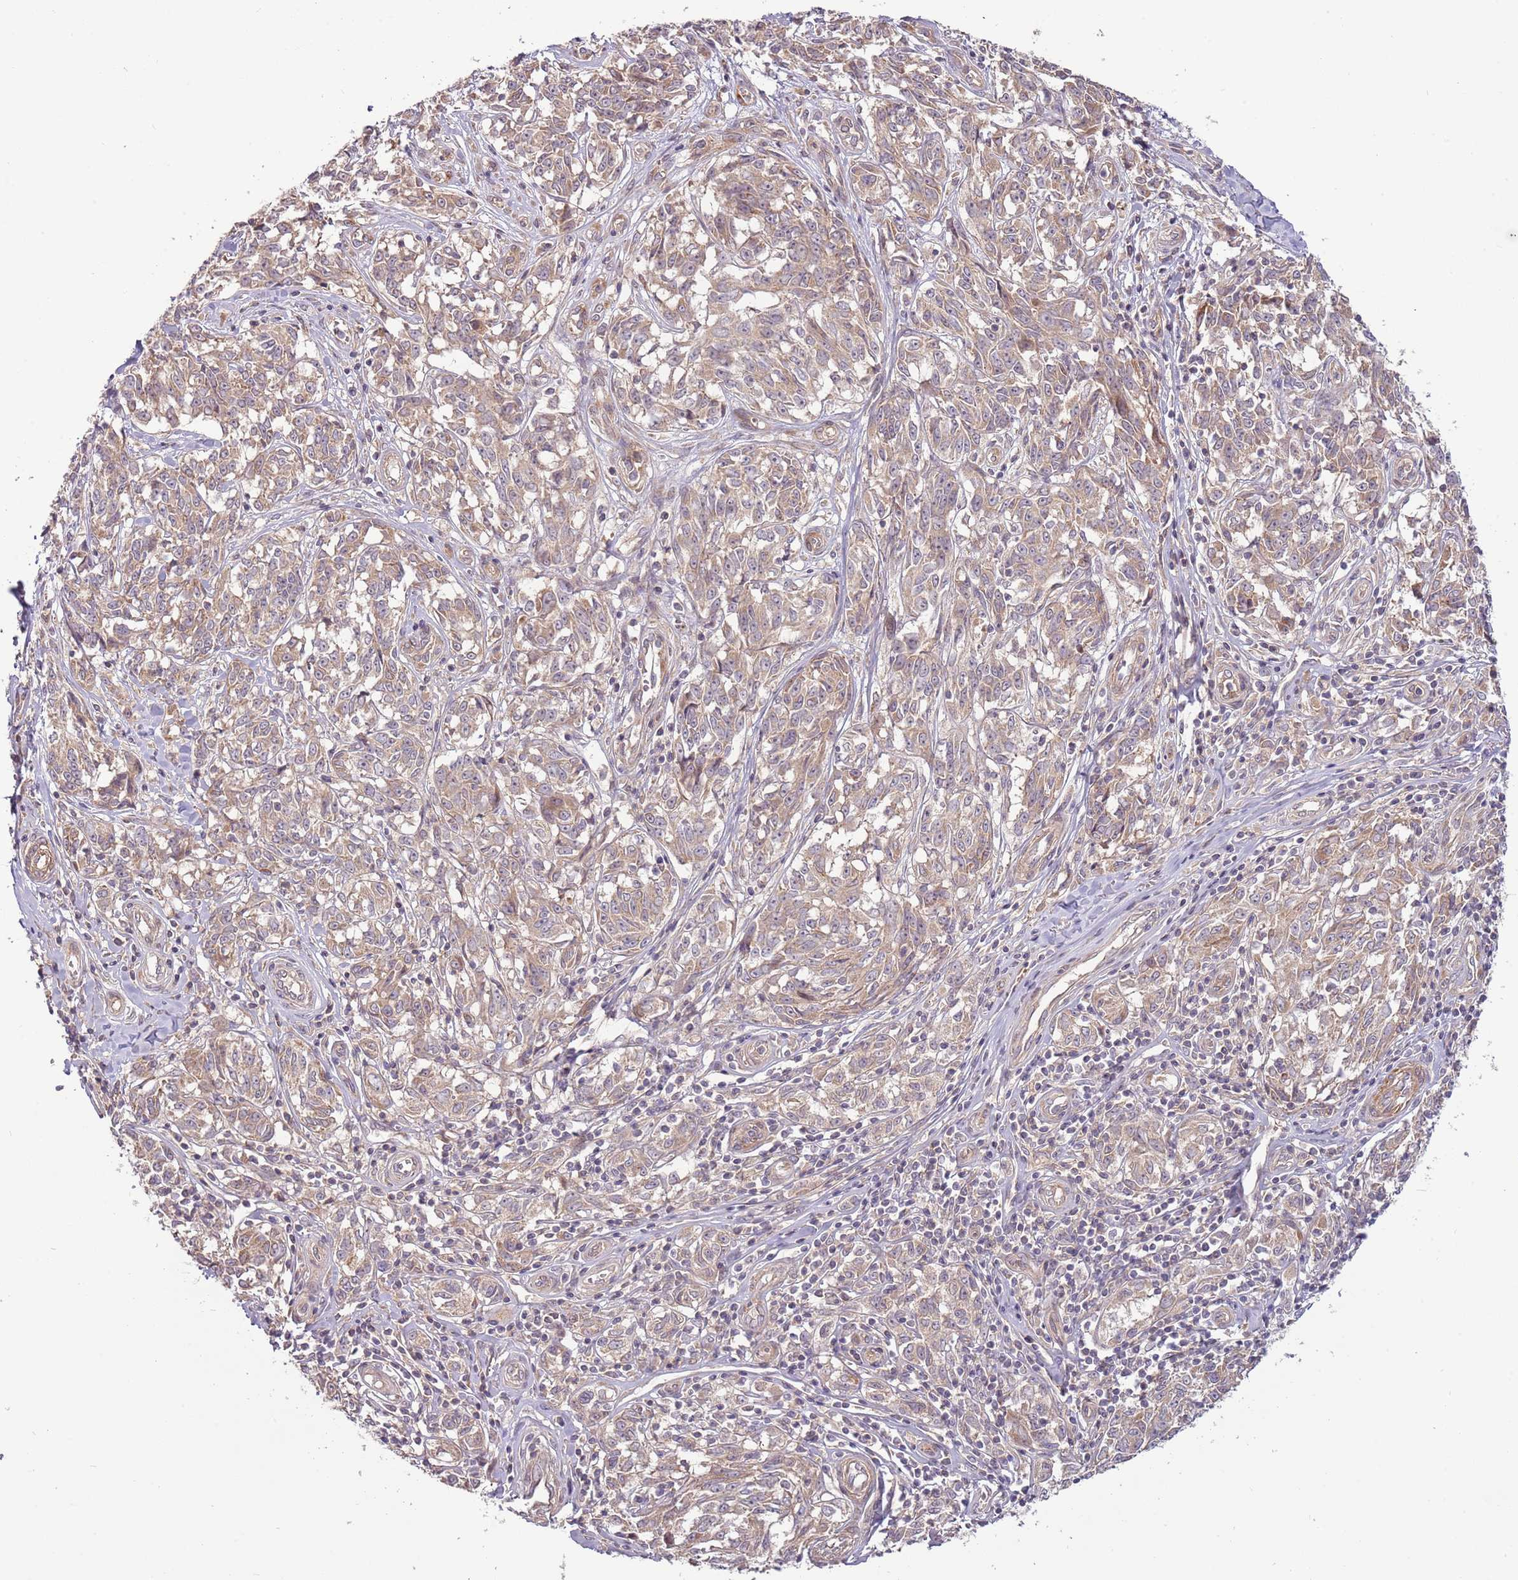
{"staining": {"intensity": "weak", "quantity": "<25%", "location": "cytoplasmic/membranous"}, "tissue": "melanoma", "cell_type": "Tumor cells", "image_type": "cancer", "snomed": [{"axis": "morphology", "description": "Normal tissue, NOS"}, {"axis": "morphology", "description": "Malignant melanoma, NOS"}, {"axis": "topography", "description": "Skin"}], "caption": "An IHC micrograph of malignant melanoma is shown. There is no staining in tumor cells of malignant melanoma. The staining is performed using DAB (3,3'-diaminobenzidine) brown chromogen with nuclei counter-stained in using hematoxylin.", "gene": "RNF128", "patient": {"sex": "female", "age": 64}}